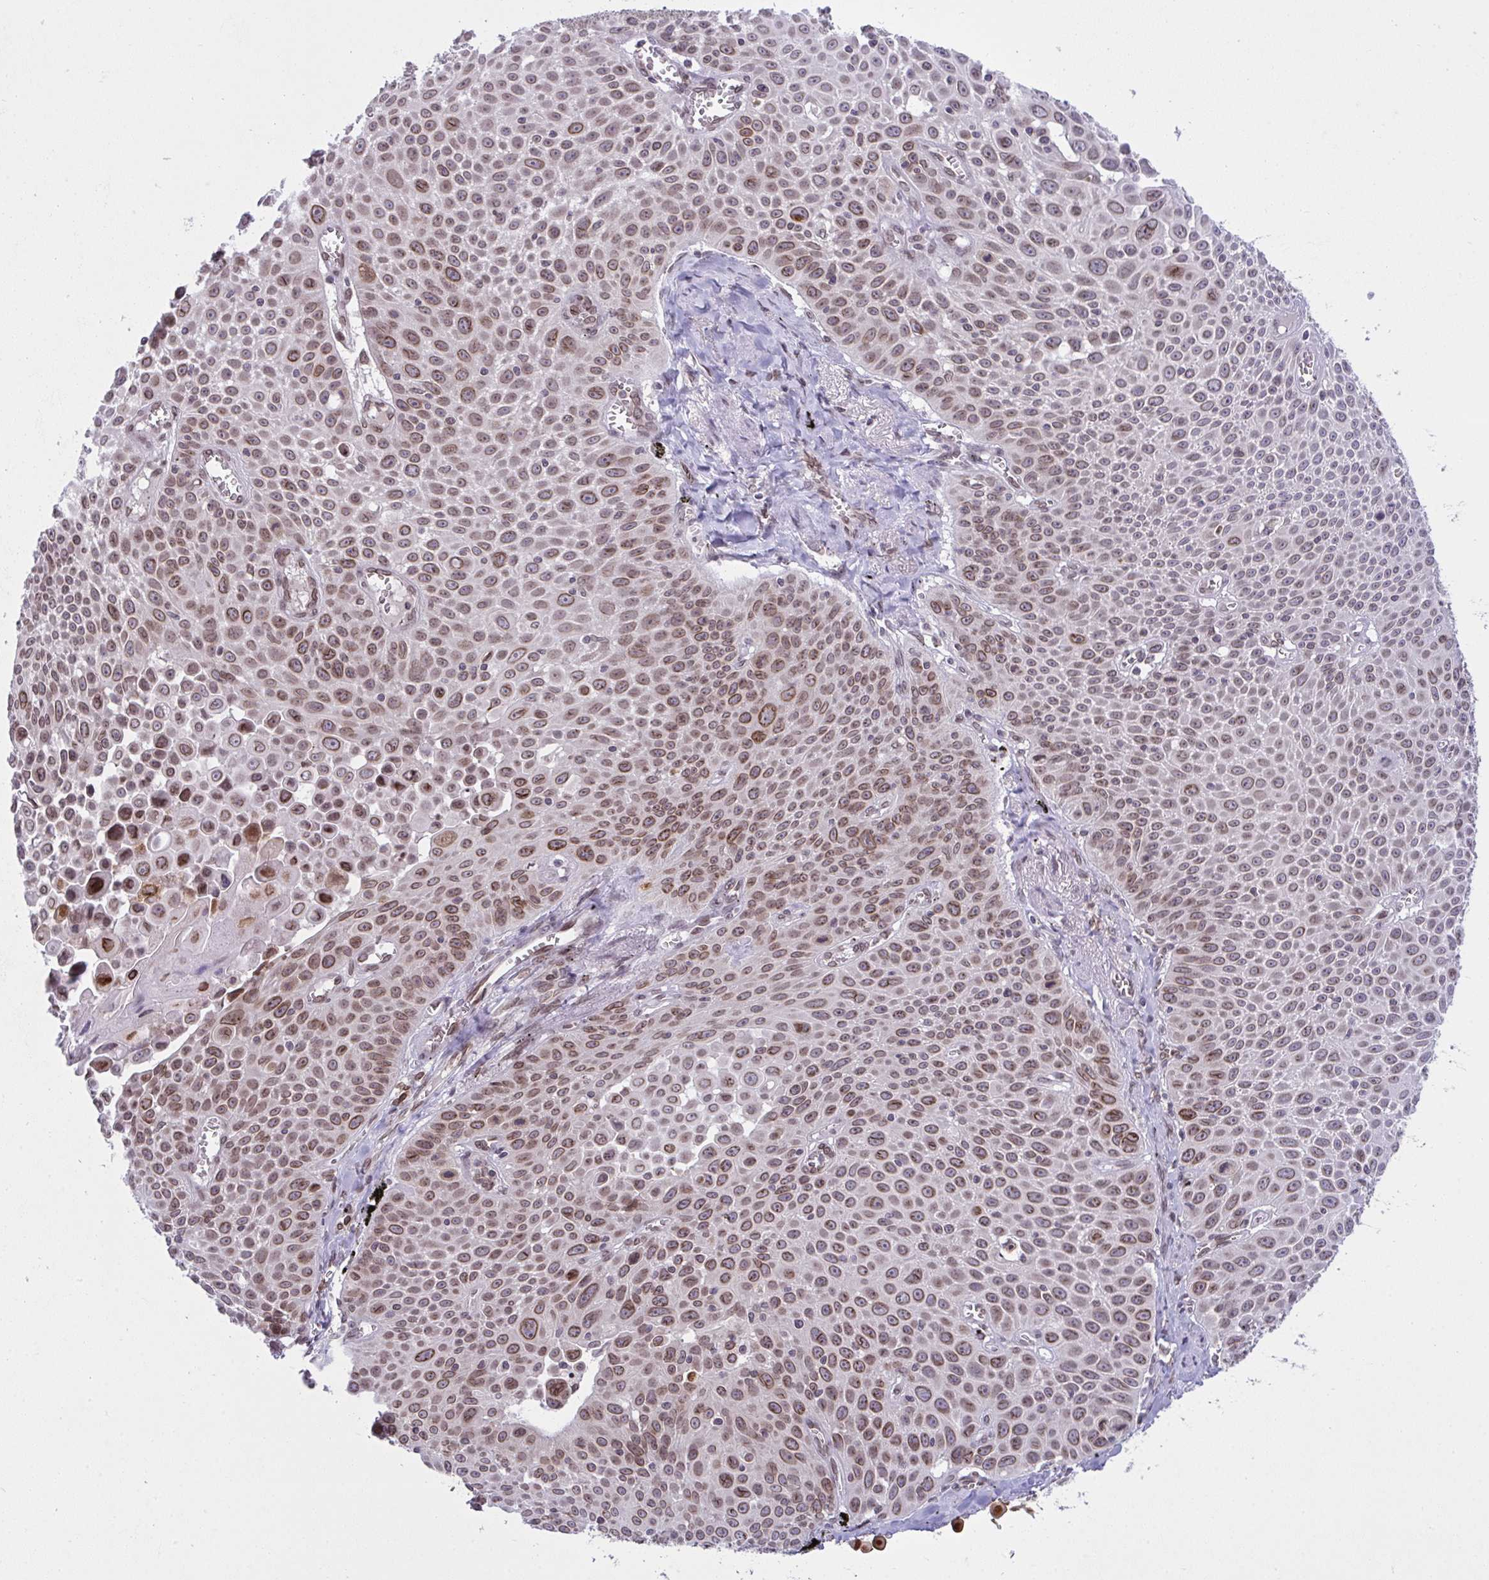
{"staining": {"intensity": "moderate", "quantity": ">75%", "location": "cytoplasmic/membranous,nuclear"}, "tissue": "lung cancer", "cell_type": "Tumor cells", "image_type": "cancer", "snomed": [{"axis": "morphology", "description": "Squamous cell carcinoma, NOS"}, {"axis": "morphology", "description": "Squamous cell carcinoma, metastatic, NOS"}, {"axis": "topography", "description": "Lymph node"}, {"axis": "topography", "description": "Lung"}], "caption": "Immunohistochemistry (IHC) (DAB (3,3'-diaminobenzidine)) staining of human lung cancer shows moderate cytoplasmic/membranous and nuclear protein expression in approximately >75% of tumor cells.", "gene": "RANBP2", "patient": {"sex": "female", "age": 62}}